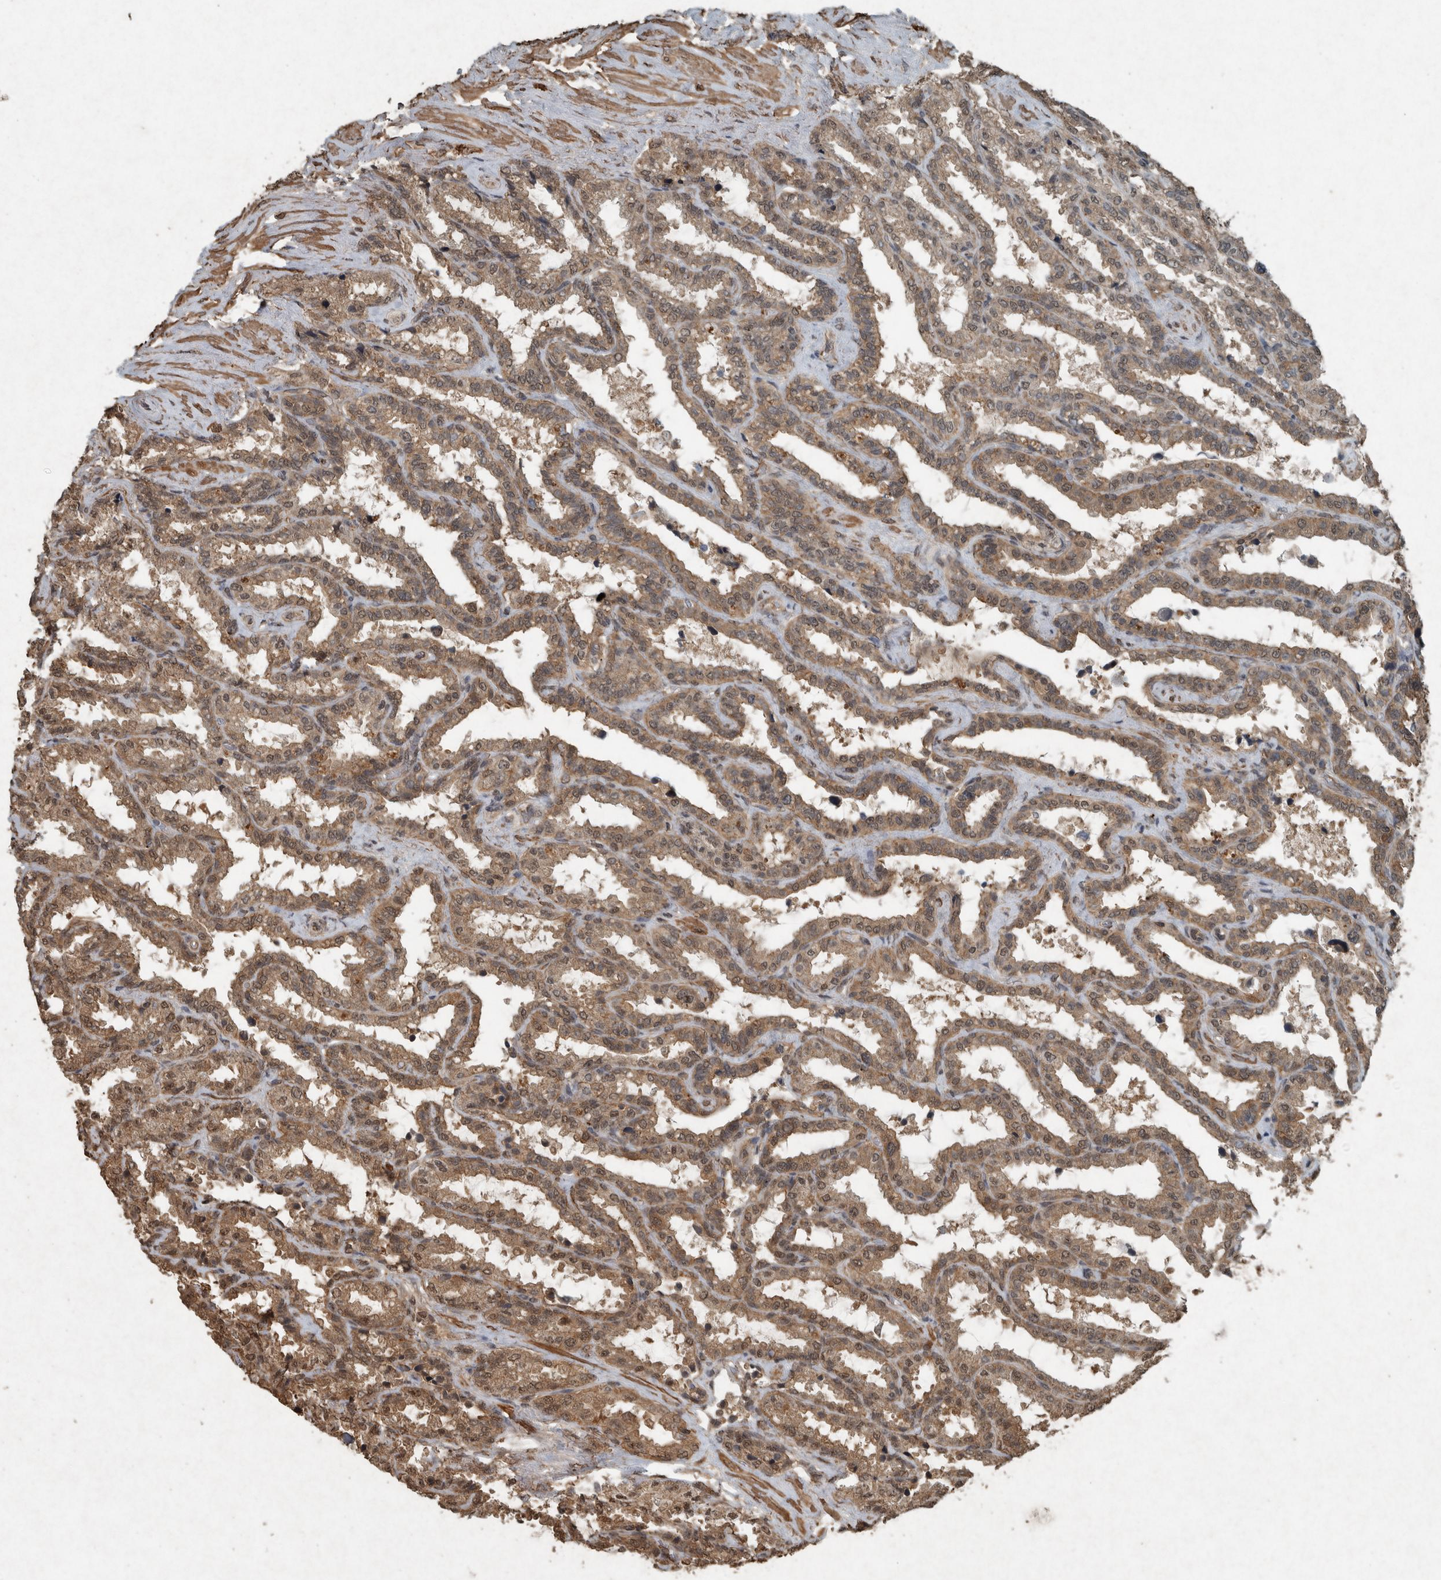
{"staining": {"intensity": "moderate", "quantity": ">75%", "location": "cytoplasmic/membranous,nuclear"}, "tissue": "seminal vesicle", "cell_type": "Glandular cells", "image_type": "normal", "snomed": [{"axis": "morphology", "description": "Normal tissue, NOS"}, {"axis": "topography", "description": "Seminal veicle"}], "caption": "A brown stain shows moderate cytoplasmic/membranous,nuclear positivity of a protein in glandular cells of benign seminal vesicle.", "gene": "ARHGEF12", "patient": {"sex": "male", "age": 46}}